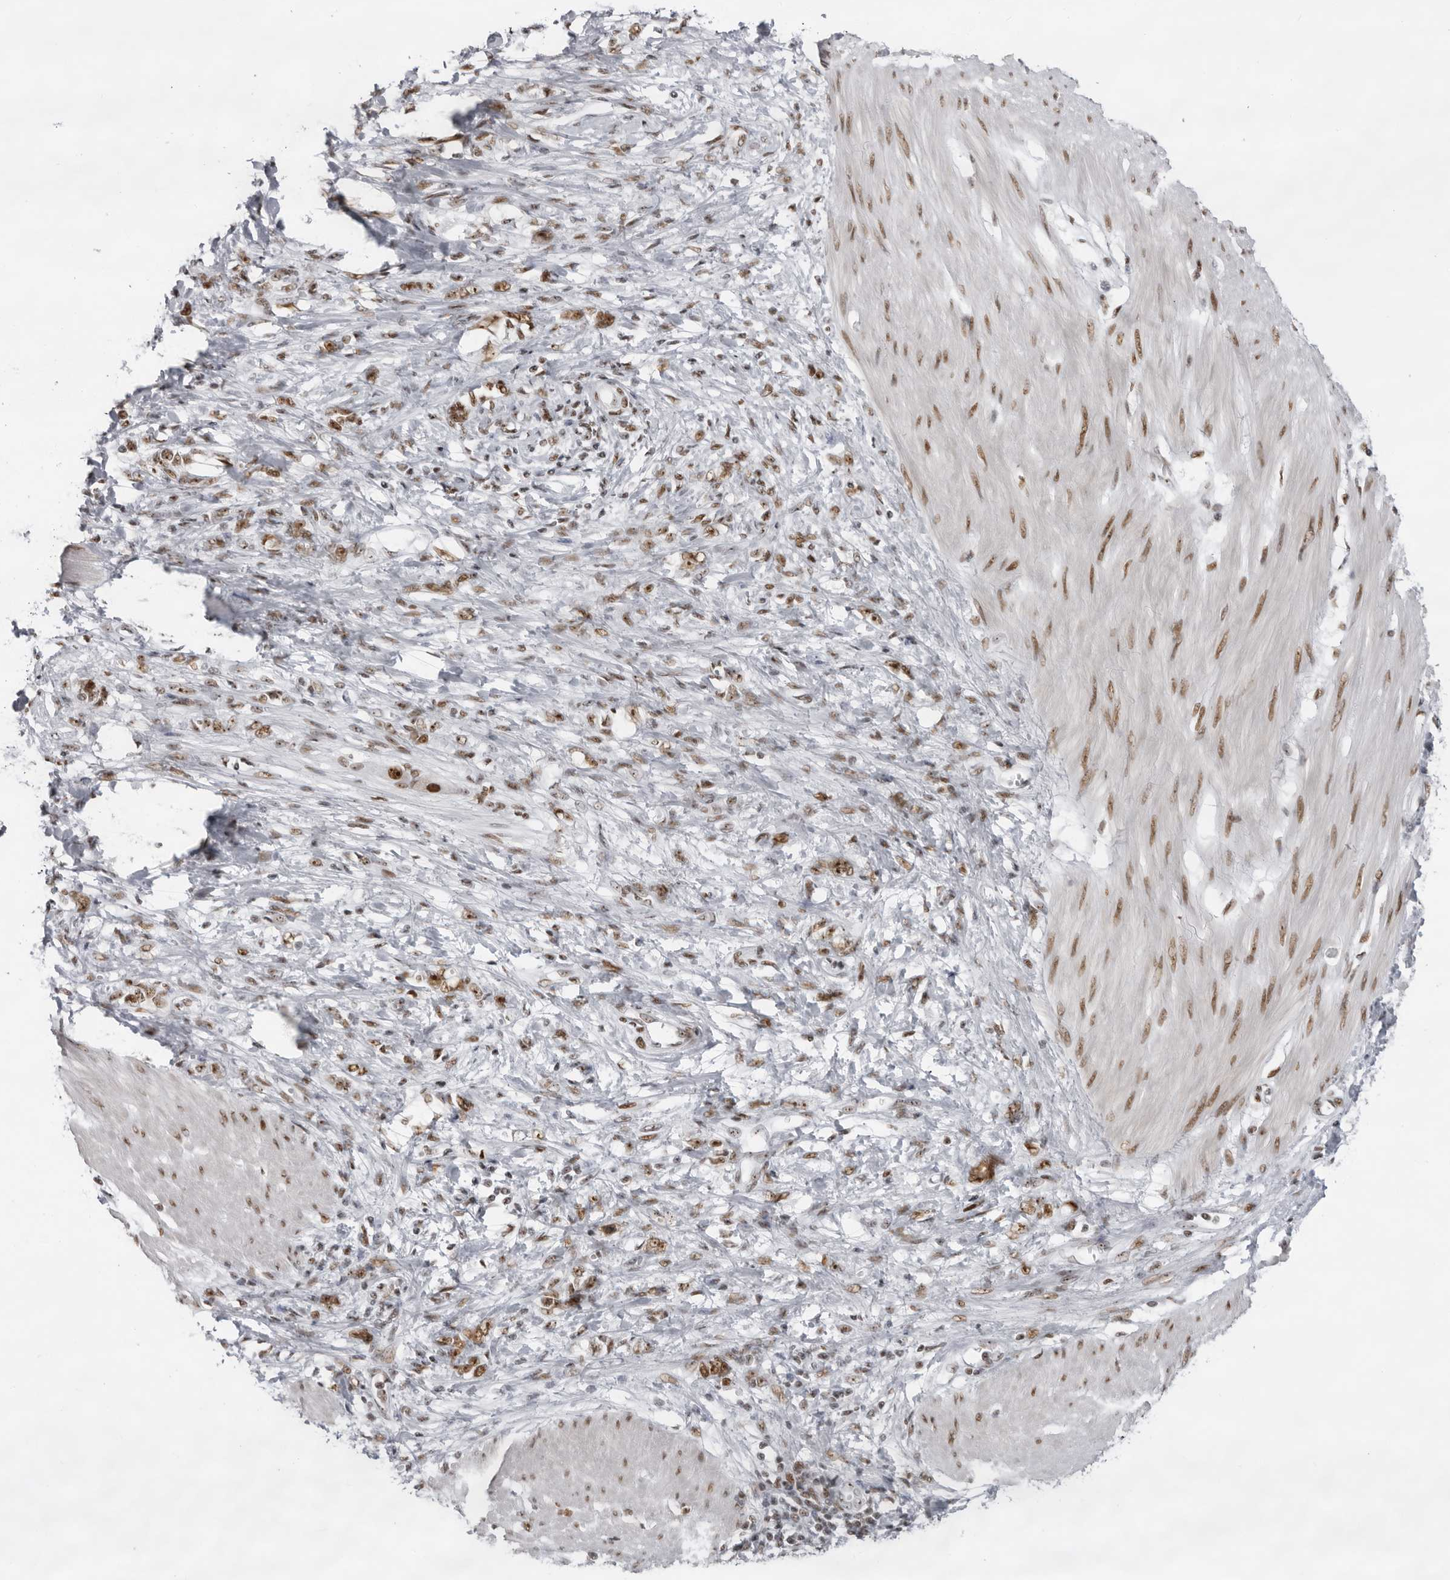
{"staining": {"intensity": "moderate", "quantity": ">75%", "location": "nuclear"}, "tissue": "stomach cancer", "cell_type": "Tumor cells", "image_type": "cancer", "snomed": [{"axis": "morphology", "description": "Adenocarcinoma, NOS"}, {"axis": "topography", "description": "Stomach"}], "caption": "This is an image of immunohistochemistry (IHC) staining of stomach adenocarcinoma, which shows moderate staining in the nuclear of tumor cells.", "gene": "DHX9", "patient": {"sex": "female", "age": 76}}